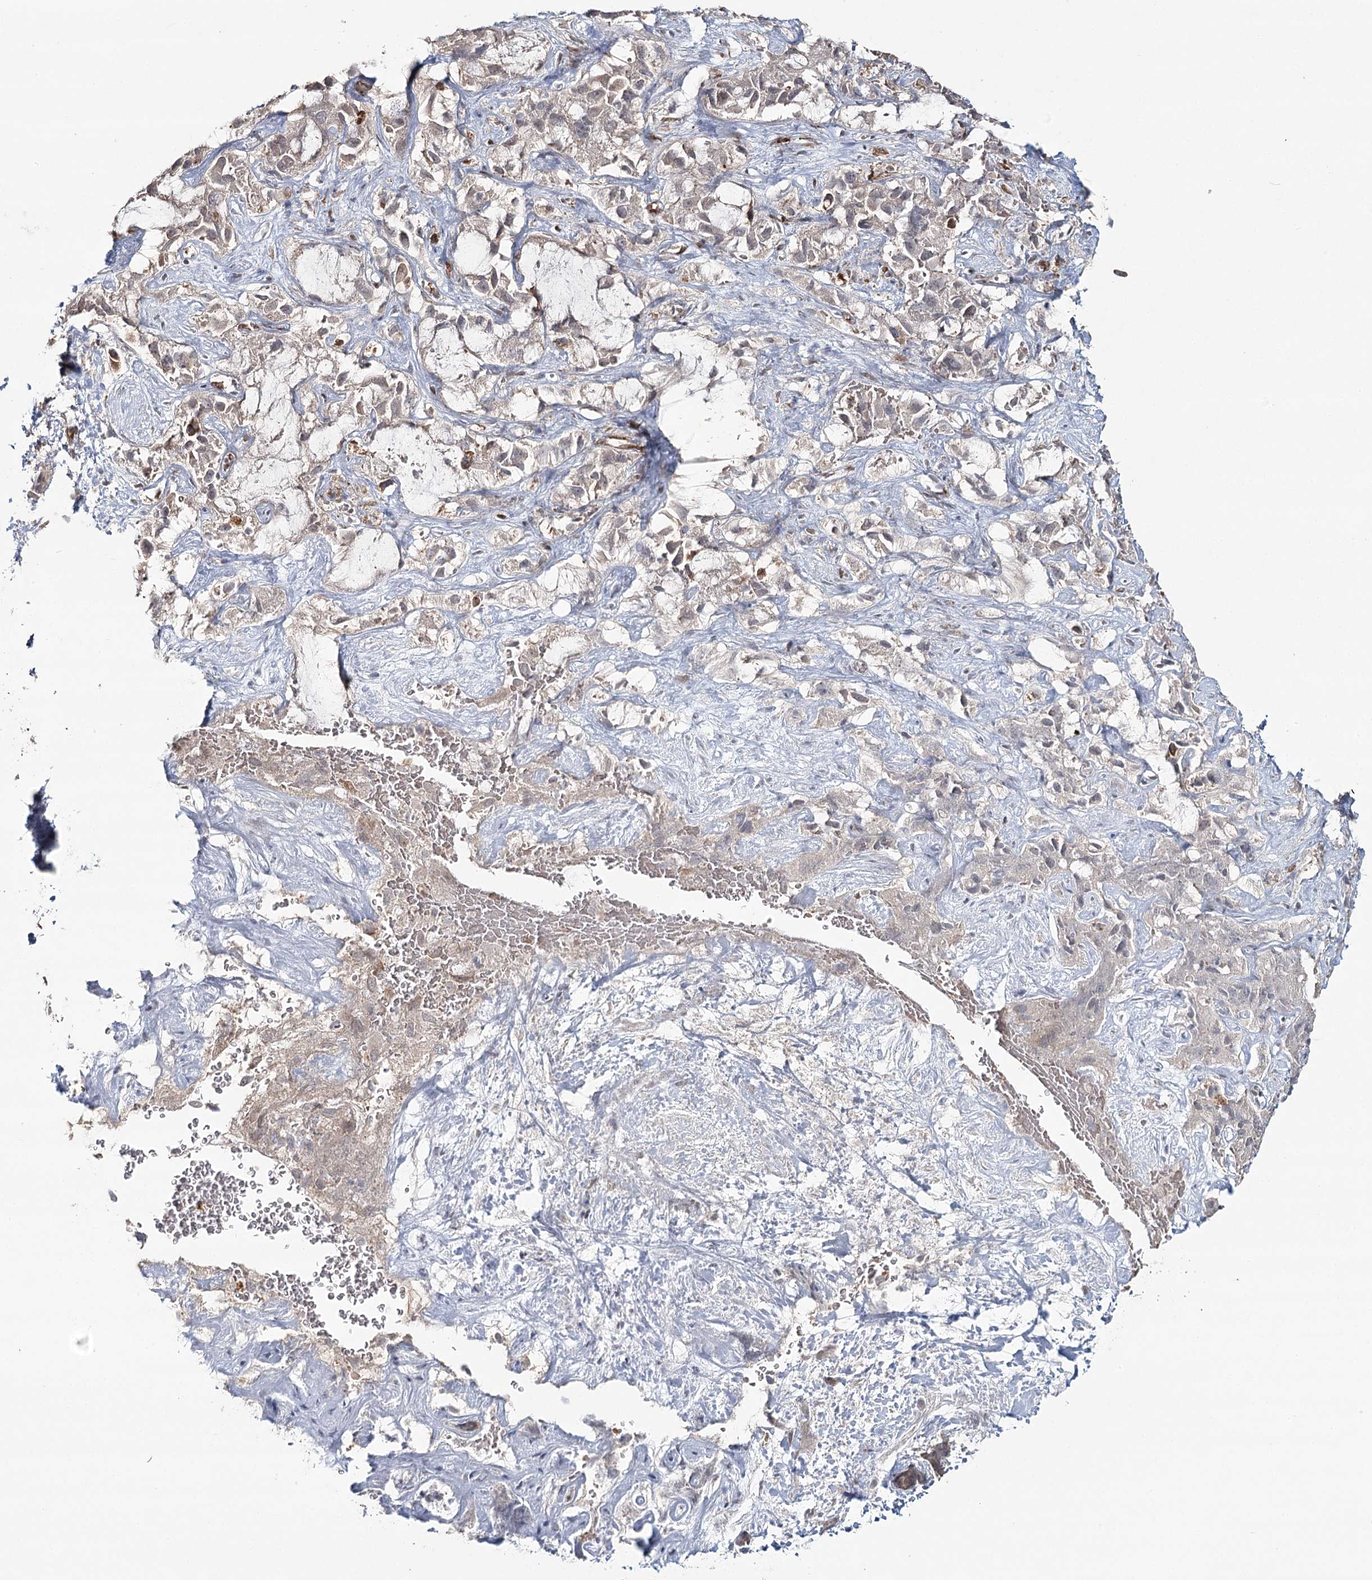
{"staining": {"intensity": "moderate", "quantity": "25%-75%", "location": "cytoplasmic/membranous"}, "tissue": "liver cancer", "cell_type": "Tumor cells", "image_type": "cancer", "snomed": [{"axis": "morphology", "description": "Cholangiocarcinoma"}, {"axis": "topography", "description": "Liver"}], "caption": "DAB immunohistochemical staining of liver cholangiocarcinoma shows moderate cytoplasmic/membranous protein positivity in approximately 25%-75% of tumor cells.", "gene": "OTUD4", "patient": {"sex": "female", "age": 52}}